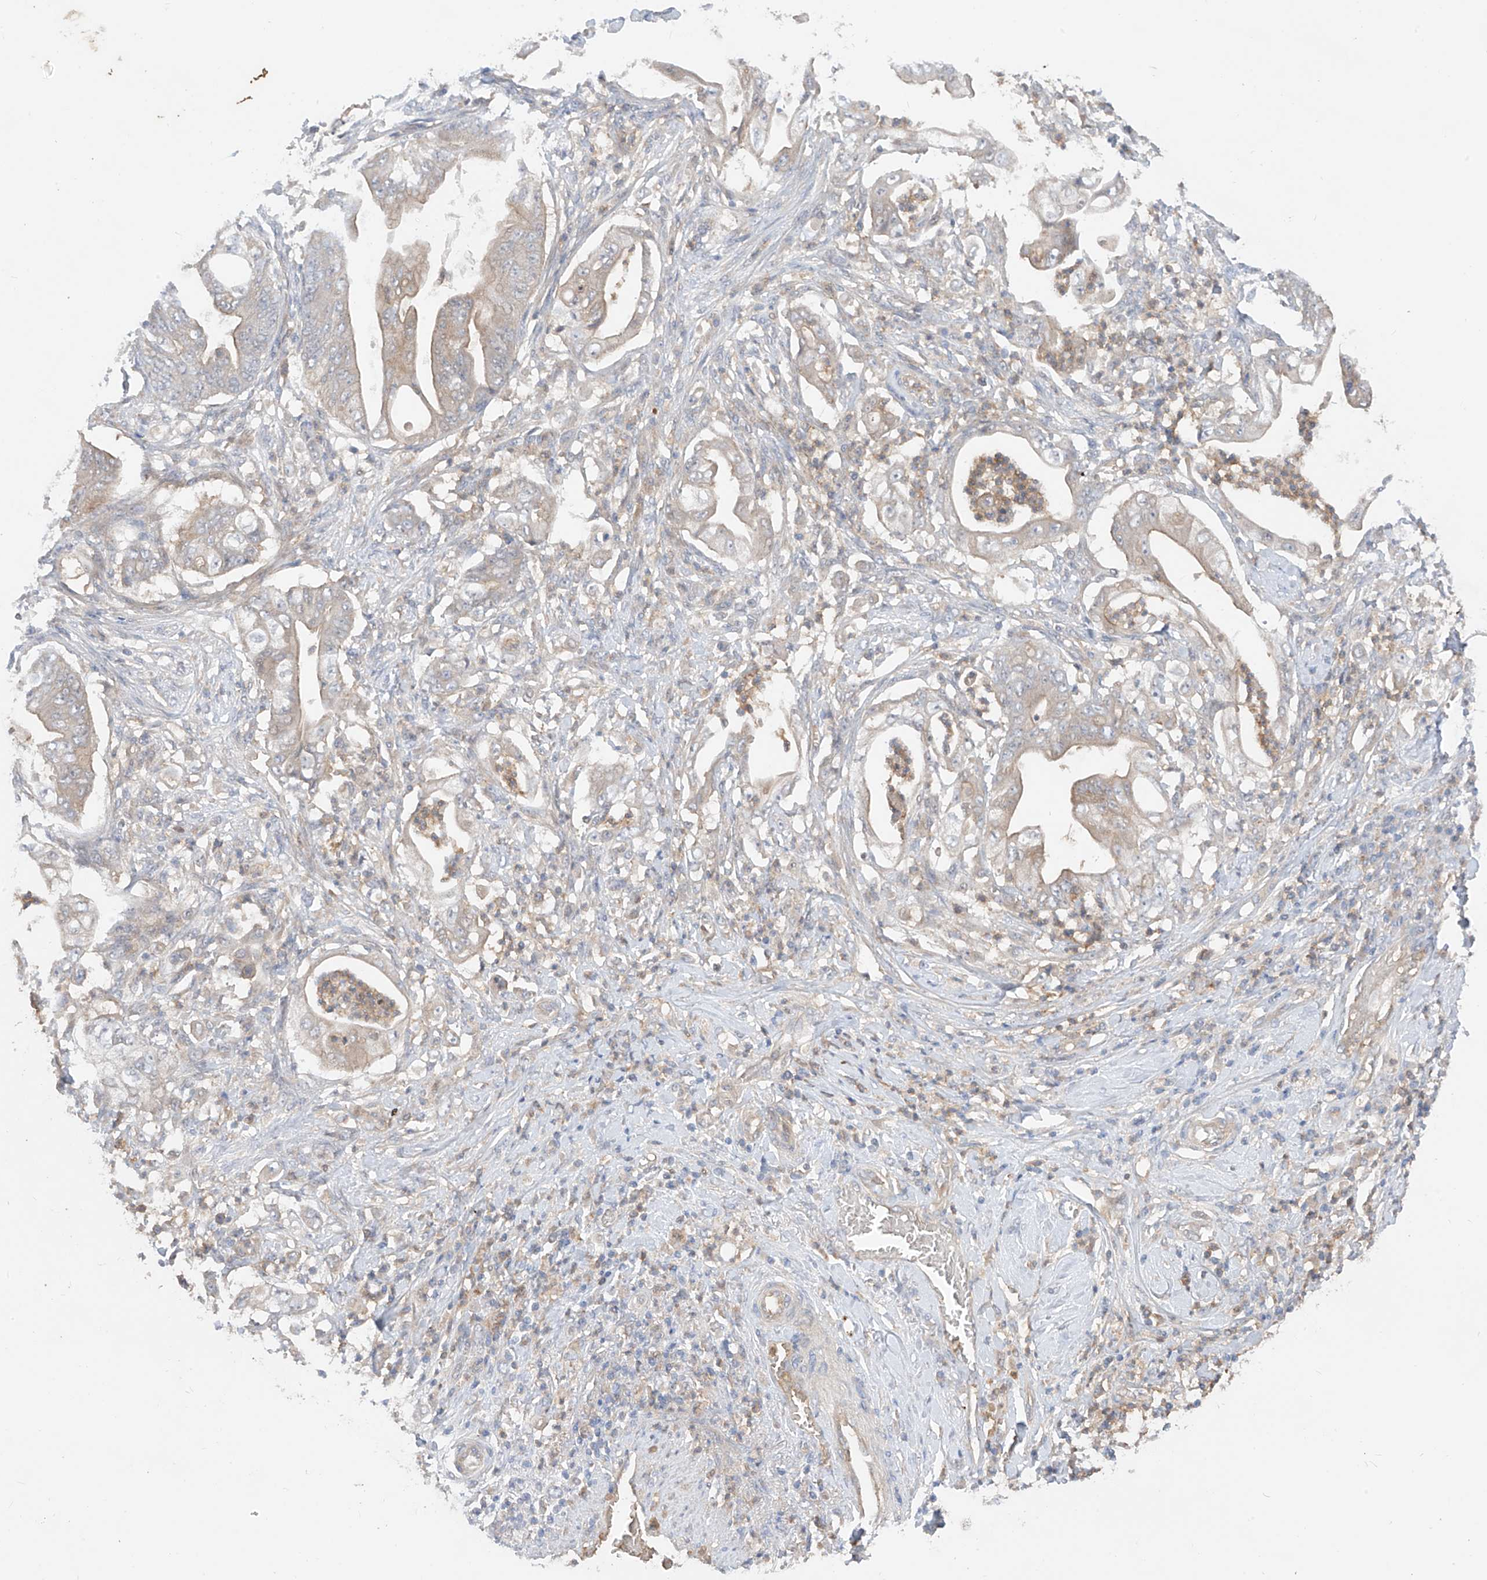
{"staining": {"intensity": "negative", "quantity": "none", "location": "none"}, "tissue": "stomach cancer", "cell_type": "Tumor cells", "image_type": "cancer", "snomed": [{"axis": "morphology", "description": "Adenocarcinoma, NOS"}, {"axis": "topography", "description": "Stomach"}], "caption": "A micrograph of stomach adenocarcinoma stained for a protein exhibits no brown staining in tumor cells.", "gene": "CACNA2D4", "patient": {"sex": "female", "age": 73}}